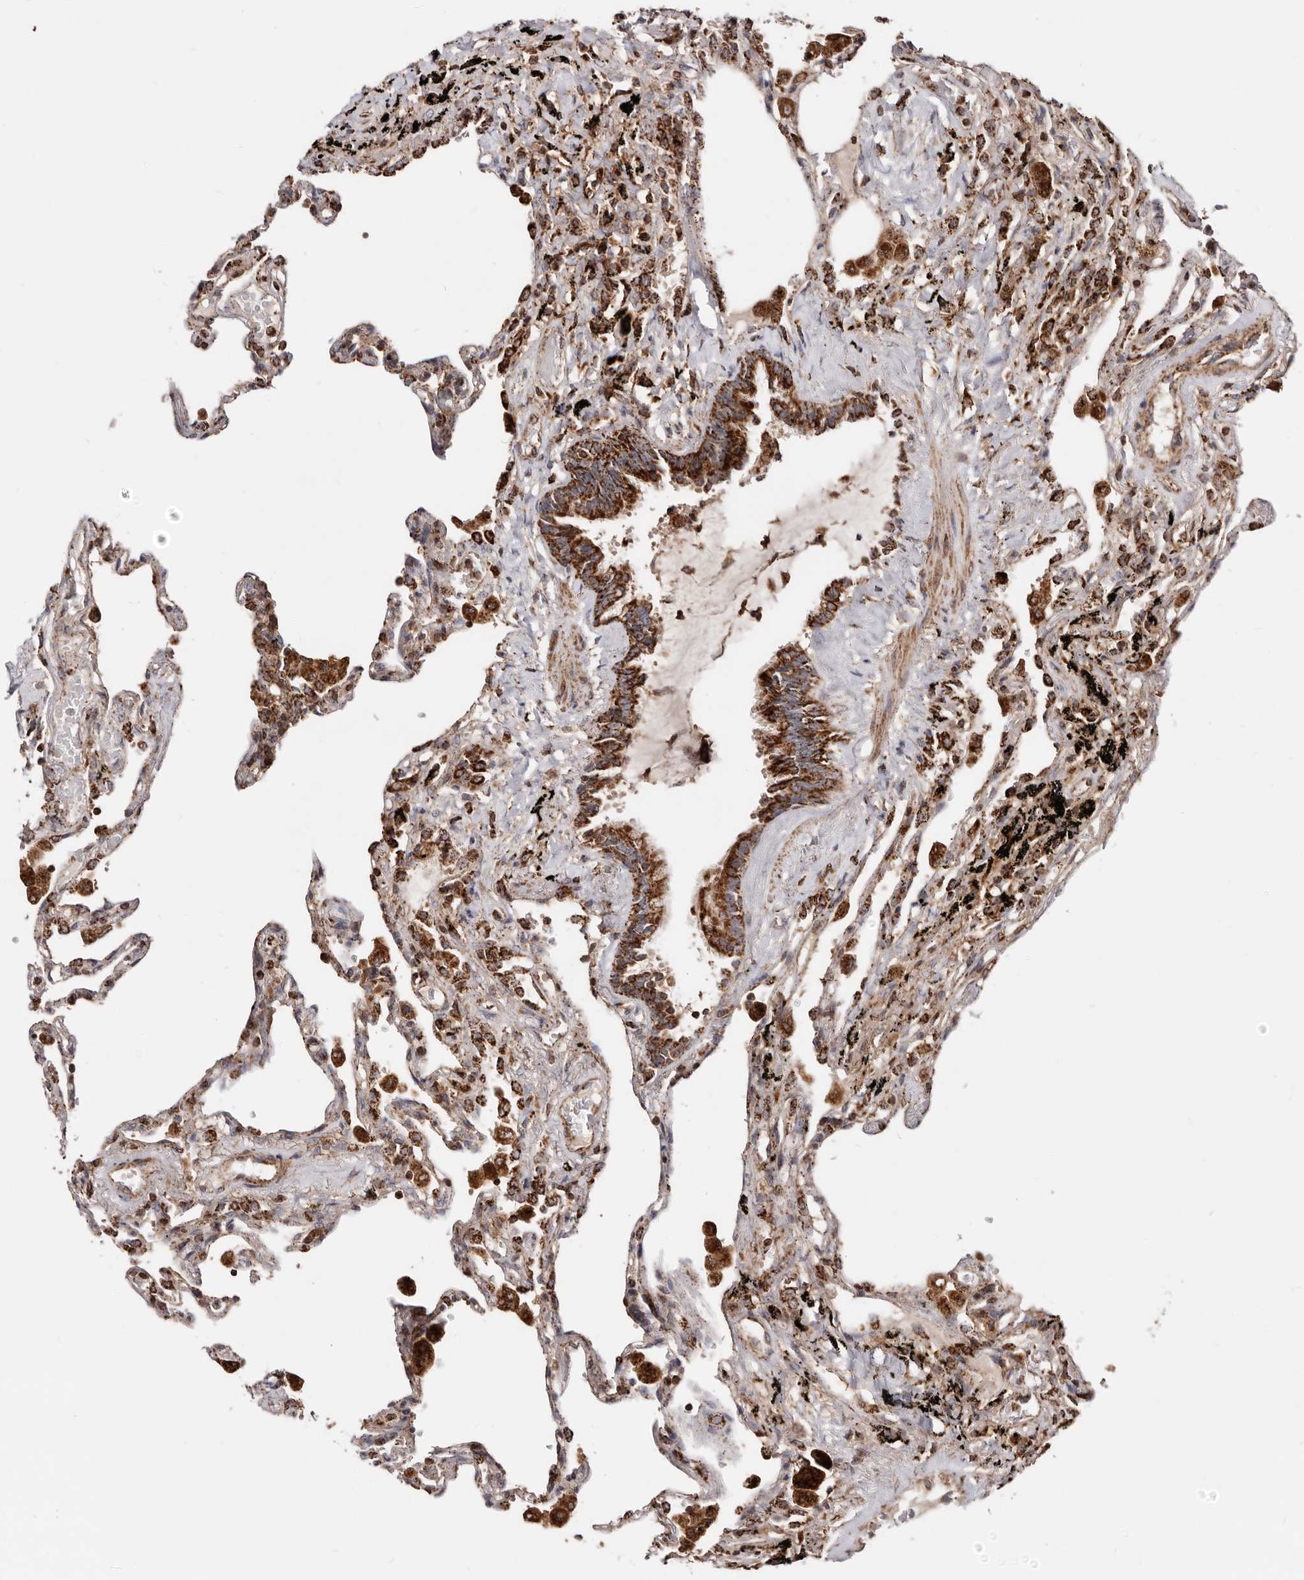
{"staining": {"intensity": "weak", "quantity": "<25%", "location": "cytoplasmic/membranous"}, "tissue": "lung", "cell_type": "Alveolar cells", "image_type": "normal", "snomed": [{"axis": "morphology", "description": "Normal tissue, NOS"}, {"axis": "topography", "description": "Lung"}], "caption": "Protein analysis of unremarkable lung displays no significant expression in alveolar cells. Nuclei are stained in blue.", "gene": "PRKACB", "patient": {"sex": "male", "age": 59}}